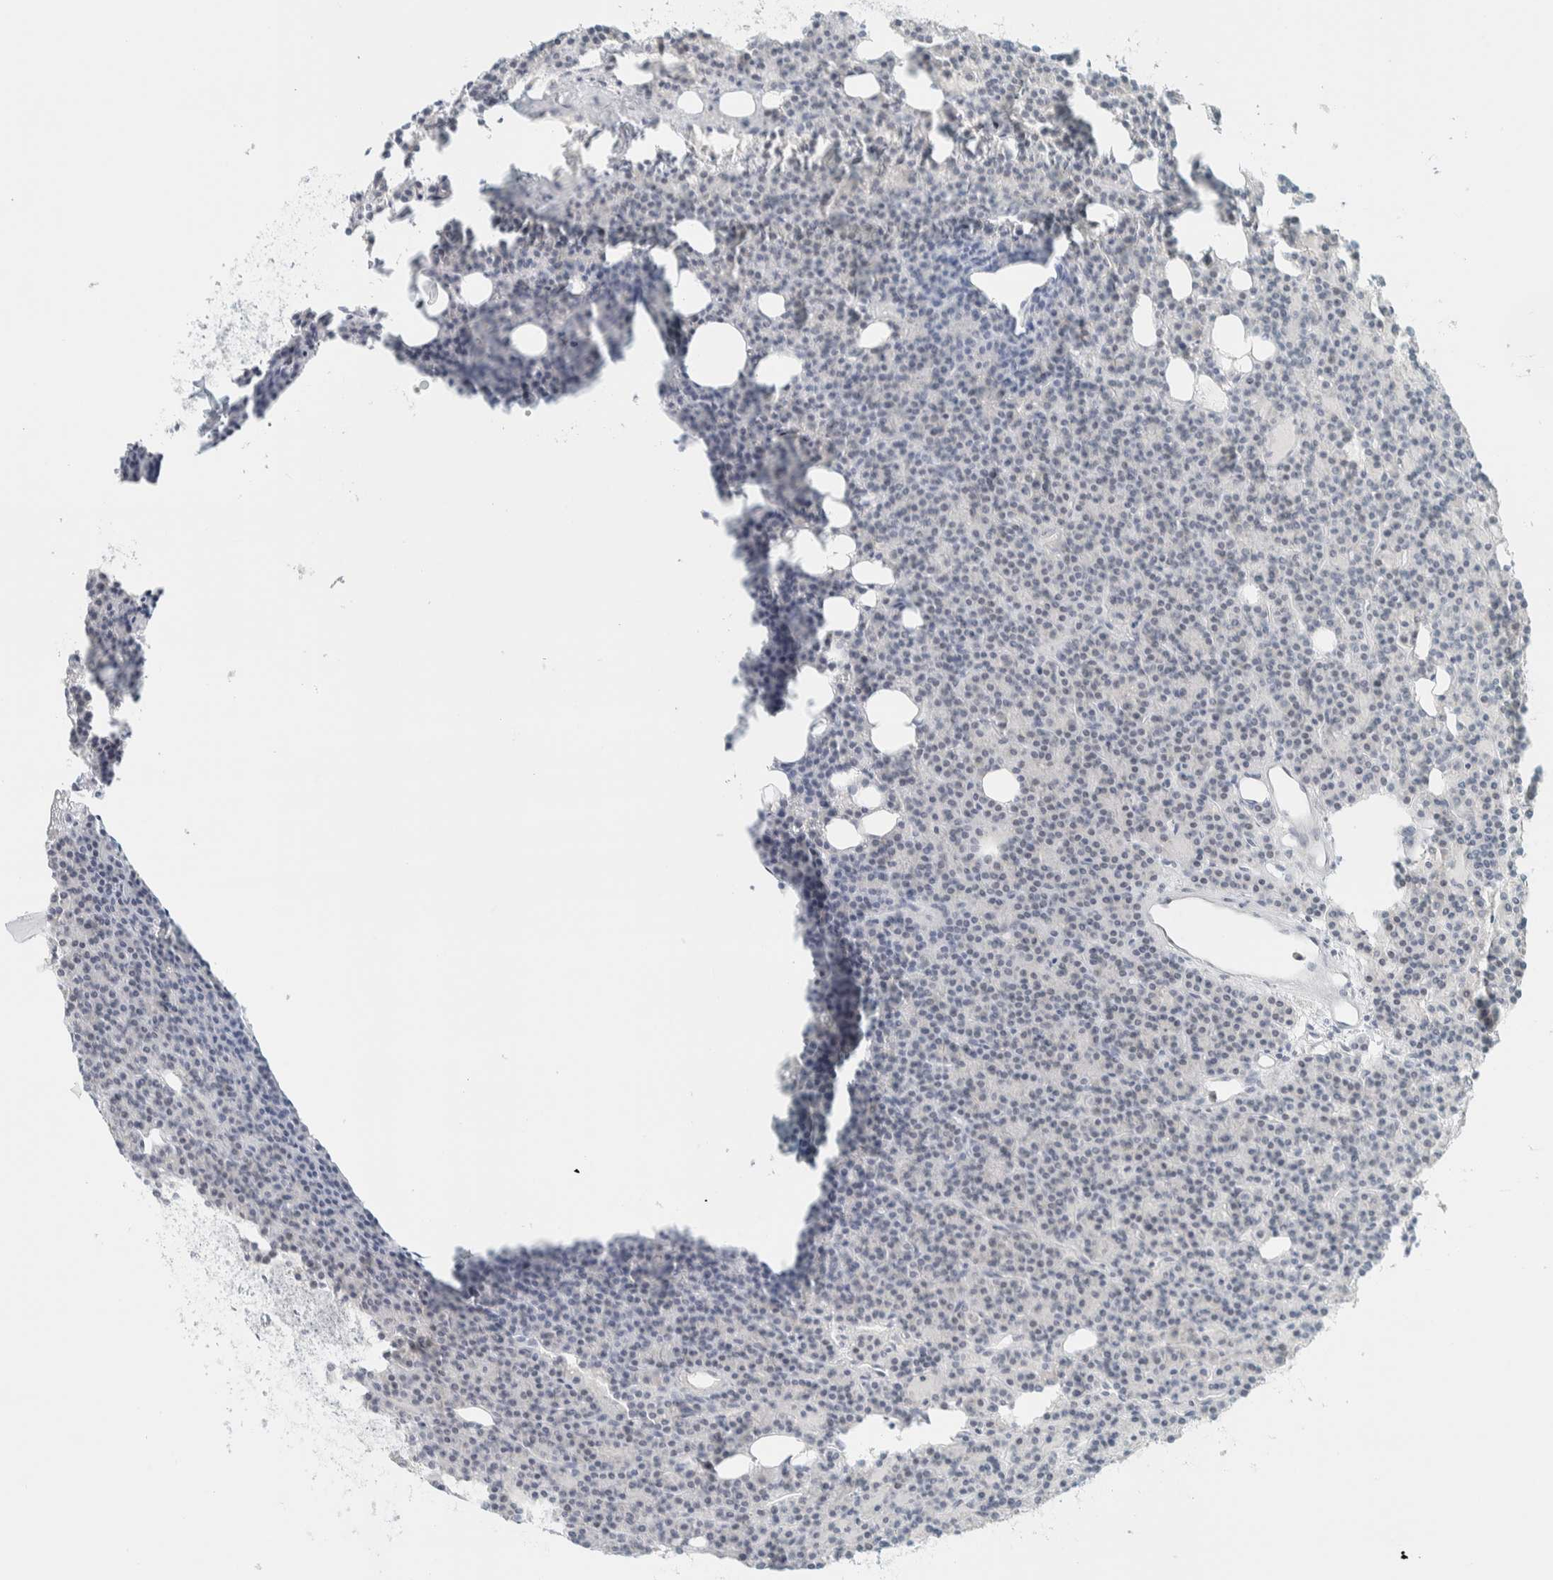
{"staining": {"intensity": "negative", "quantity": "none", "location": "none"}, "tissue": "parathyroid gland", "cell_type": "Glandular cells", "image_type": "normal", "snomed": [{"axis": "morphology", "description": "Normal tissue, NOS"}, {"axis": "morphology", "description": "Adenoma, NOS"}, {"axis": "topography", "description": "Parathyroid gland"}], "caption": "The histopathology image exhibits no staining of glandular cells in normal parathyroid gland. (IHC, brightfield microscopy, high magnification).", "gene": "SPNS3", "patient": {"sex": "female", "age": 57}}